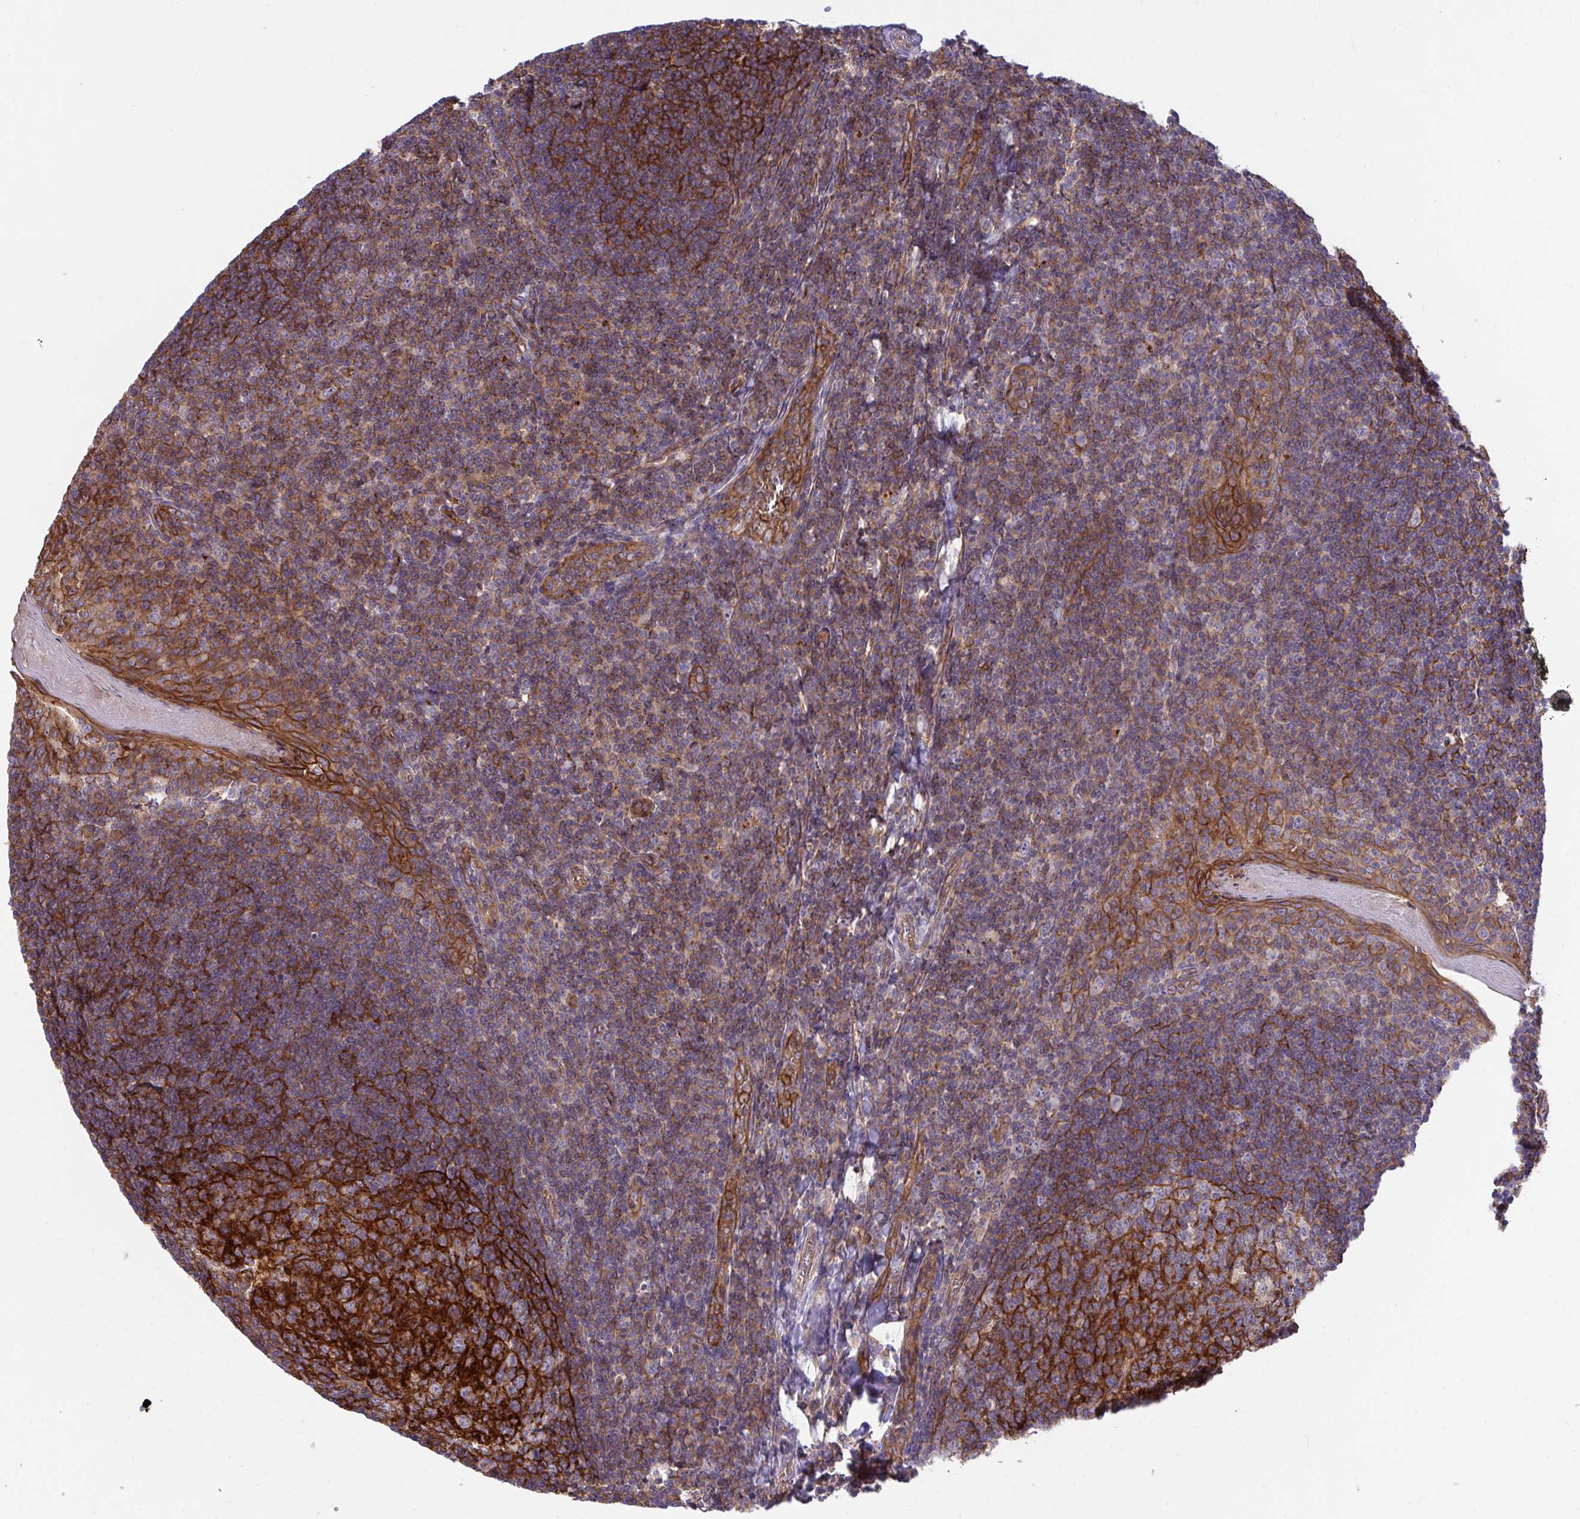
{"staining": {"intensity": "strong", "quantity": "25%-75%", "location": "cytoplasmic/membranous"}, "tissue": "tonsil", "cell_type": "Germinal center cells", "image_type": "normal", "snomed": [{"axis": "morphology", "description": "Normal tissue, NOS"}, {"axis": "topography", "description": "Tonsil"}], "caption": "Protein staining by immunohistochemistry shows strong cytoplasmic/membranous expression in approximately 25%-75% of germinal center cells in normal tonsil.", "gene": "C4orf36", "patient": {"sex": "male", "age": 27}}